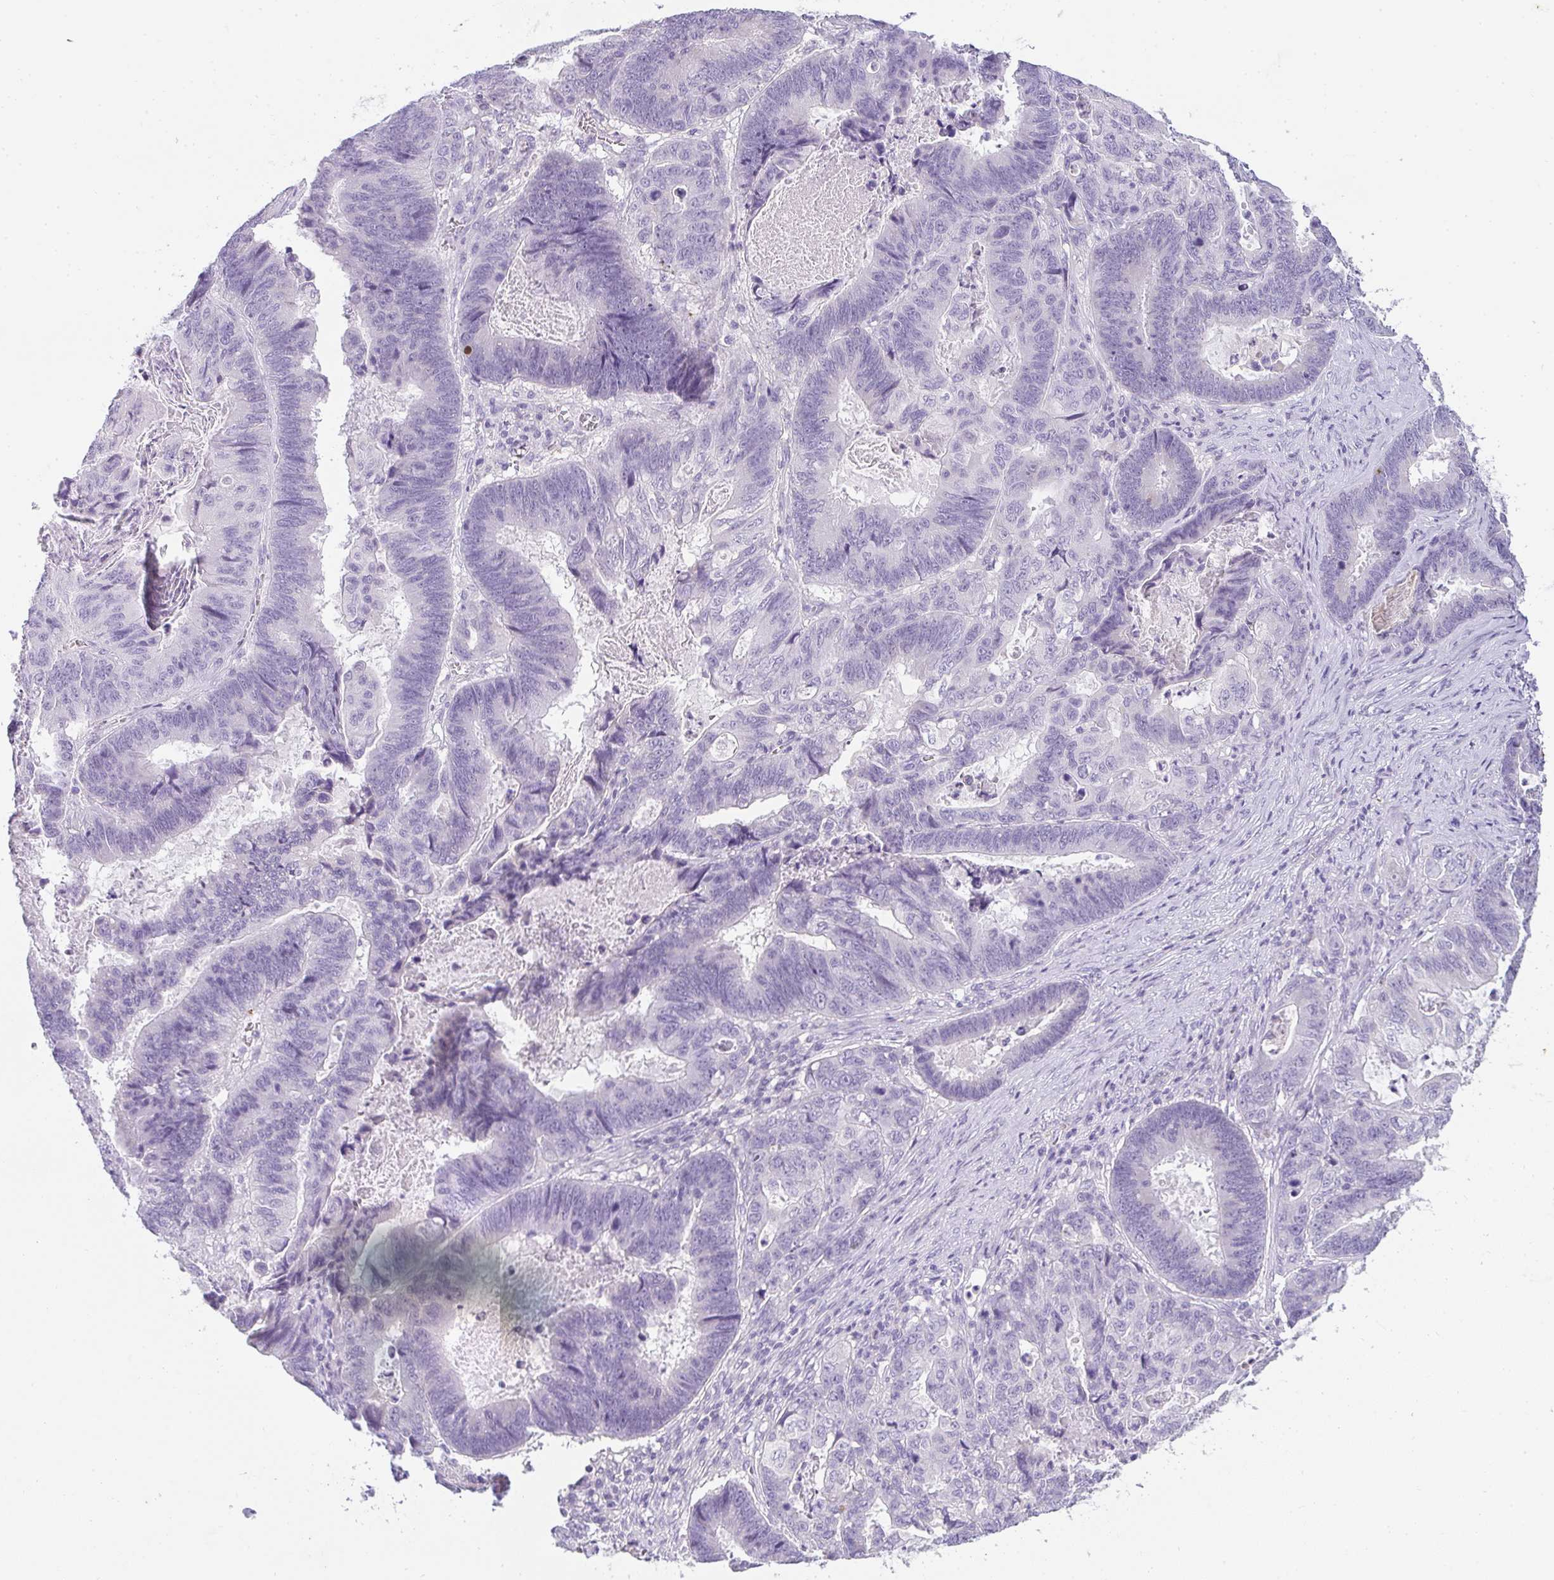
{"staining": {"intensity": "negative", "quantity": "none", "location": "none"}, "tissue": "lung cancer", "cell_type": "Tumor cells", "image_type": "cancer", "snomed": [{"axis": "morphology", "description": "Aneuploidy"}, {"axis": "morphology", "description": "Adenocarcinoma, NOS"}, {"axis": "morphology", "description": "Adenocarcinoma primary or metastatic"}, {"axis": "topography", "description": "Lung"}], "caption": "High power microscopy micrograph of an immunohistochemistry histopathology image of lung adenocarcinoma, revealing no significant positivity in tumor cells.", "gene": "COX7B", "patient": {"sex": "female", "age": 75}}